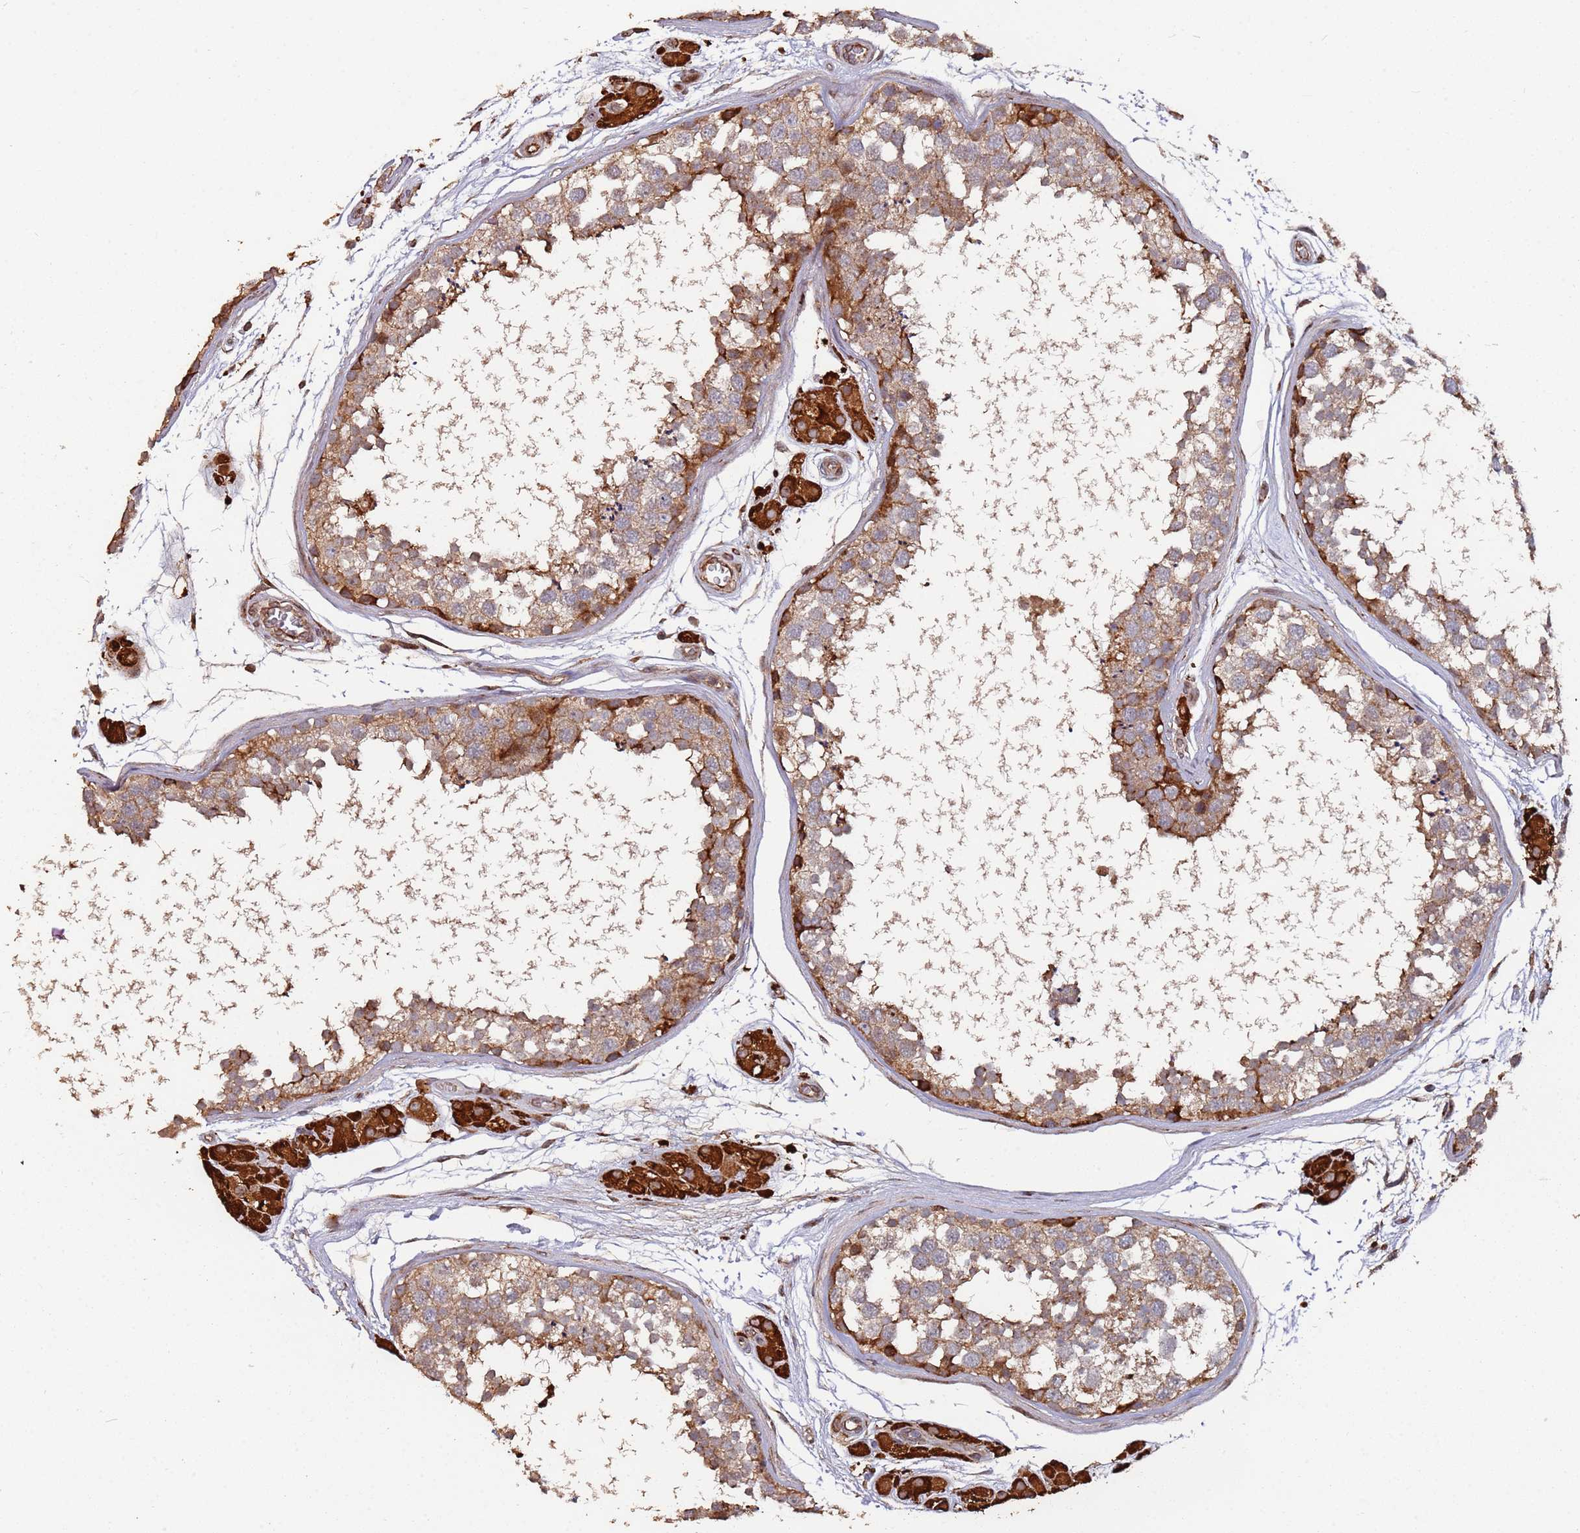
{"staining": {"intensity": "moderate", "quantity": ">75%", "location": "cytoplasmic/membranous"}, "tissue": "testis", "cell_type": "Cells in seminiferous ducts", "image_type": "normal", "snomed": [{"axis": "morphology", "description": "Normal tissue, NOS"}, {"axis": "topography", "description": "Testis"}], "caption": "The image displays a brown stain indicating the presence of a protein in the cytoplasmic/membranous of cells in seminiferous ducts in testis. Immunohistochemistry stains the protein in brown and the nuclei are stained blue.", "gene": "LACC1", "patient": {"sex": "male", "age": 56}}